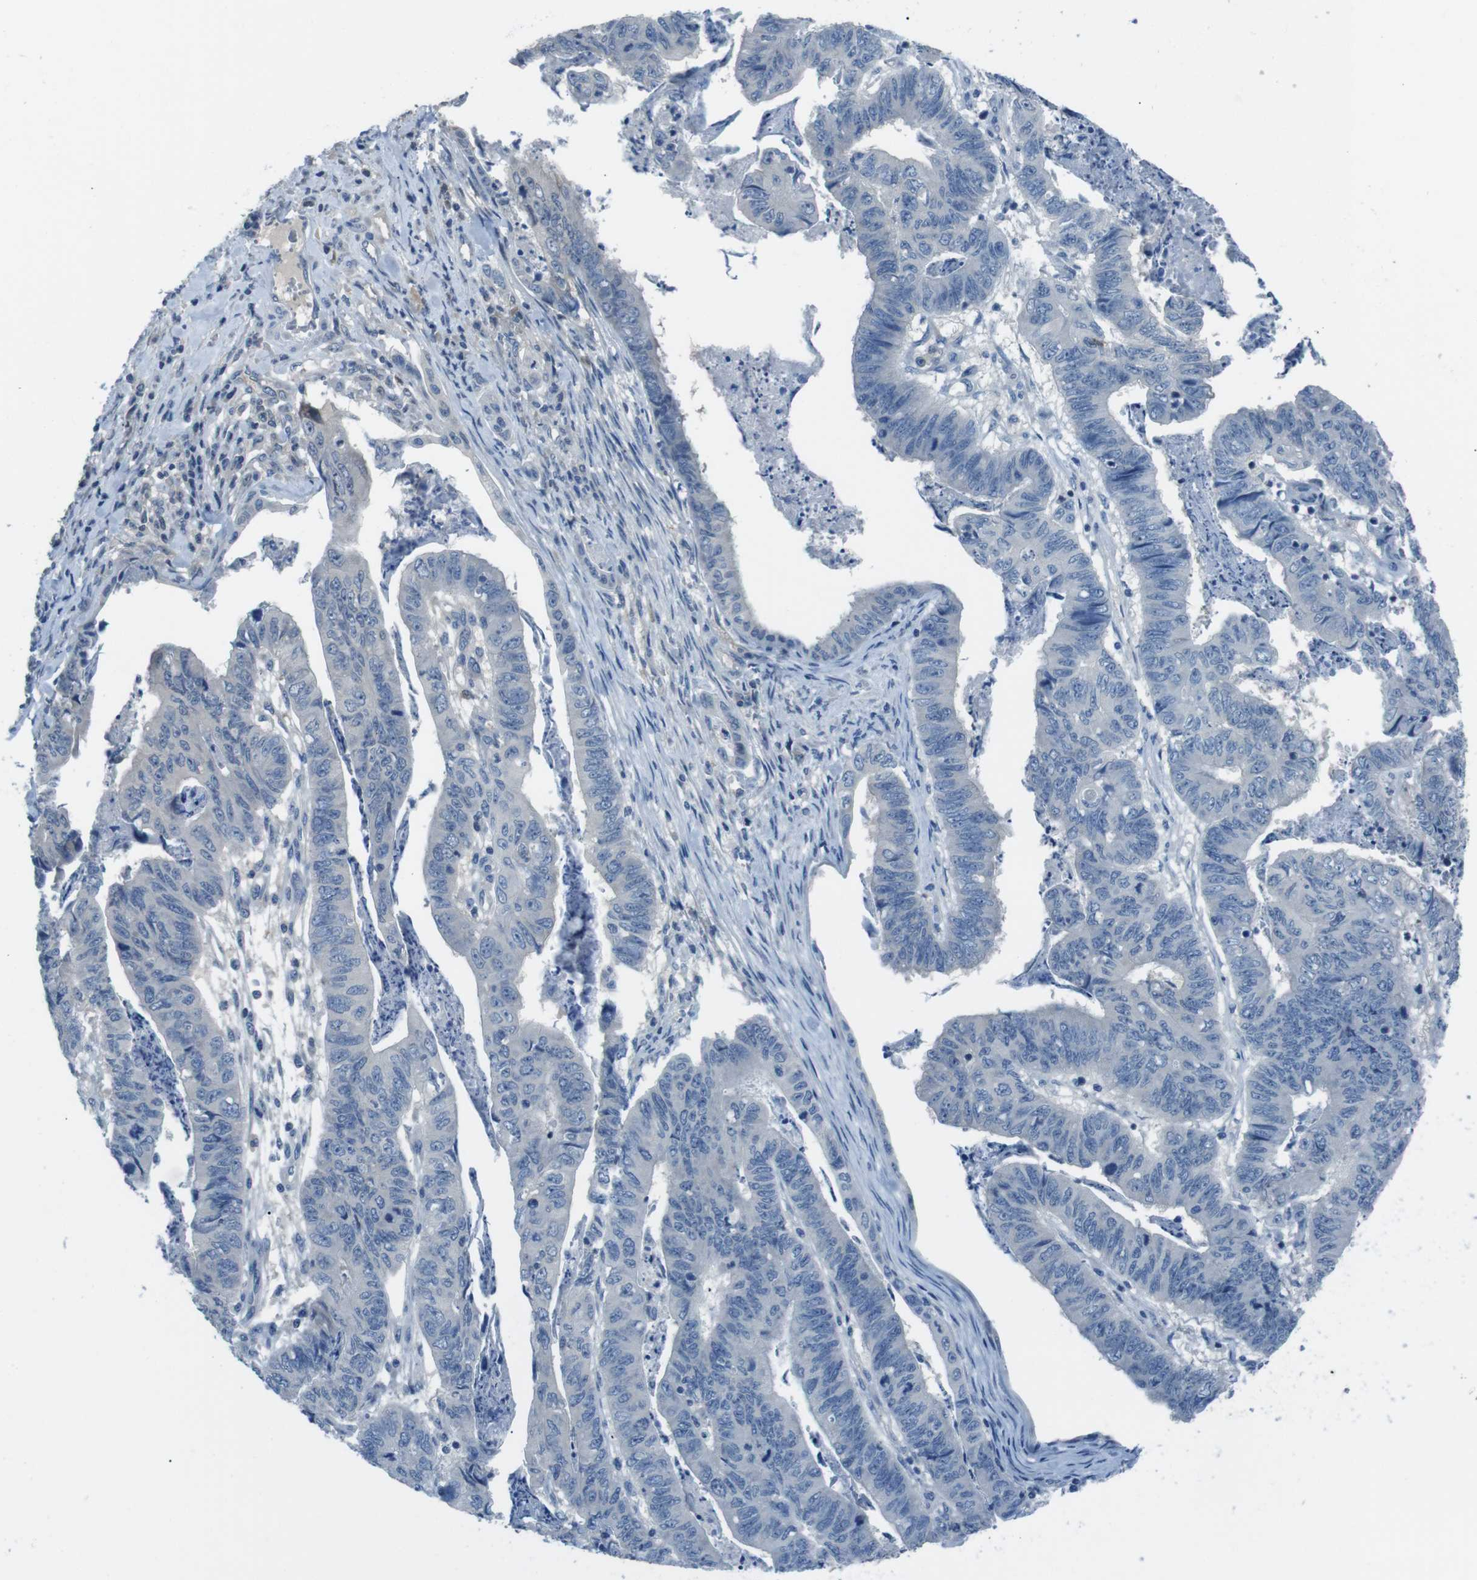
{"staining": {"intensity": "weak", "quantity": "25%-75%", "location": "cytoplasmic/membranous"}, "tissue": "stomach cancer", "cell_type": "Tumor cells", "image_type": "cancer", "snomed": [{"axis": "morphology", "description": "Adenocarcinoma, NOS"}, {"axis": "topography", "description": "Stomach, lower"}], "caption": "Immunohistochemical staining of human stomach cancer displays low levels of weak cytoplasmic/membranous protein expression in approximately 25%-75% of tumor cells. (IHC, brightfield microscopy, high magnification).", "gene": "NANOS2", "patient": {"sex": "male", "age": 77}}